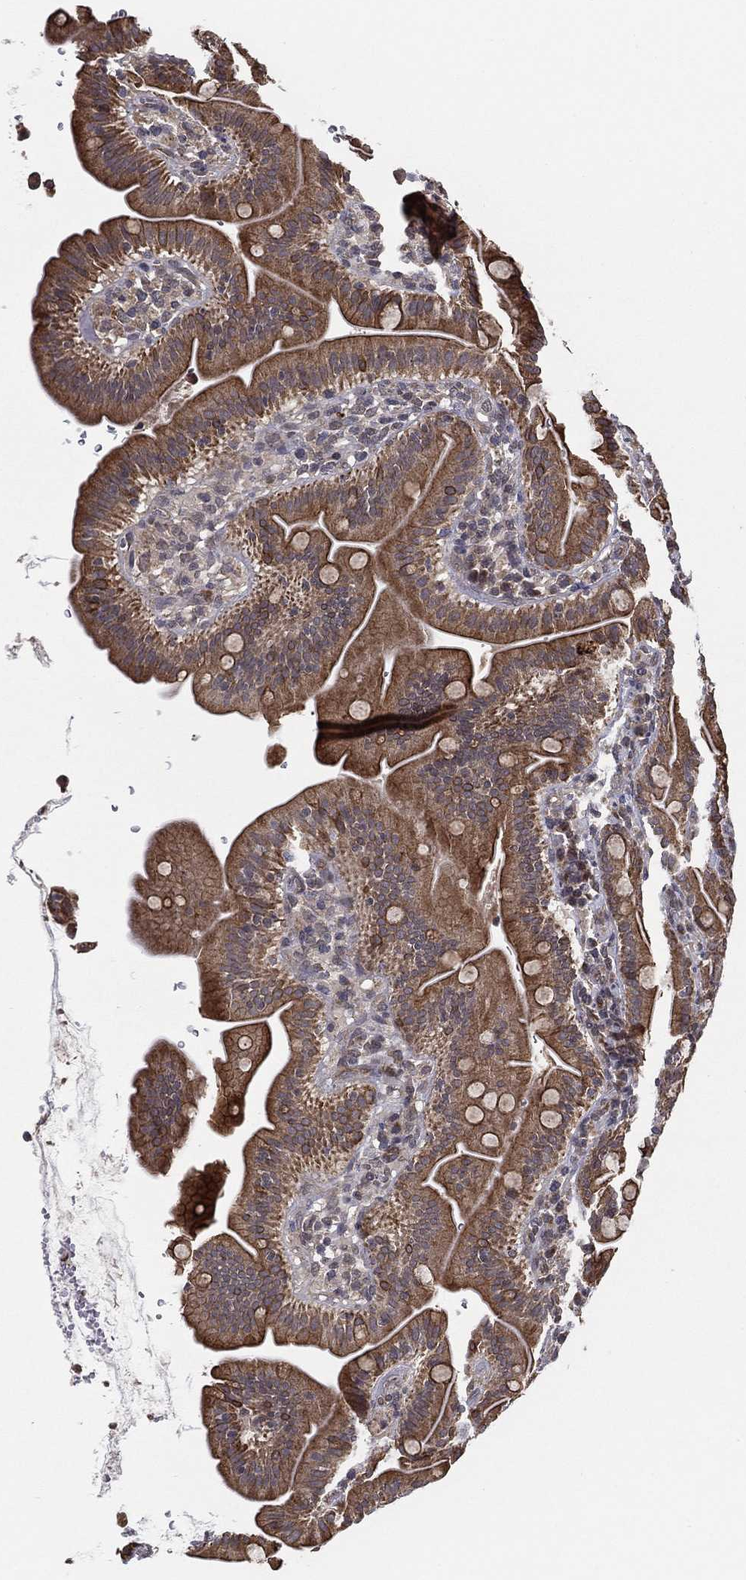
{"staining": {"intensity": "moderate", "quantity": ">75%", "location": "cytoplasmic/membranous"}, "tissue": "small intestine", "cell_type": "Glandular cells", "image_type": "normal", "snomed": [{"axis": "morphology", "description": "Normal tissue, NOS"}, {"axis": "topography", "description": "Small intestine"}], "caption": "Brown immunohistochemical staining in normal human small intestine shows moderate cytoplasmic/membranous positivity in approximately >75% of glandular cells. Nuclei are stained in blue.", "gene": "UACA", "patient": {"sex": "male", "age": 26}}